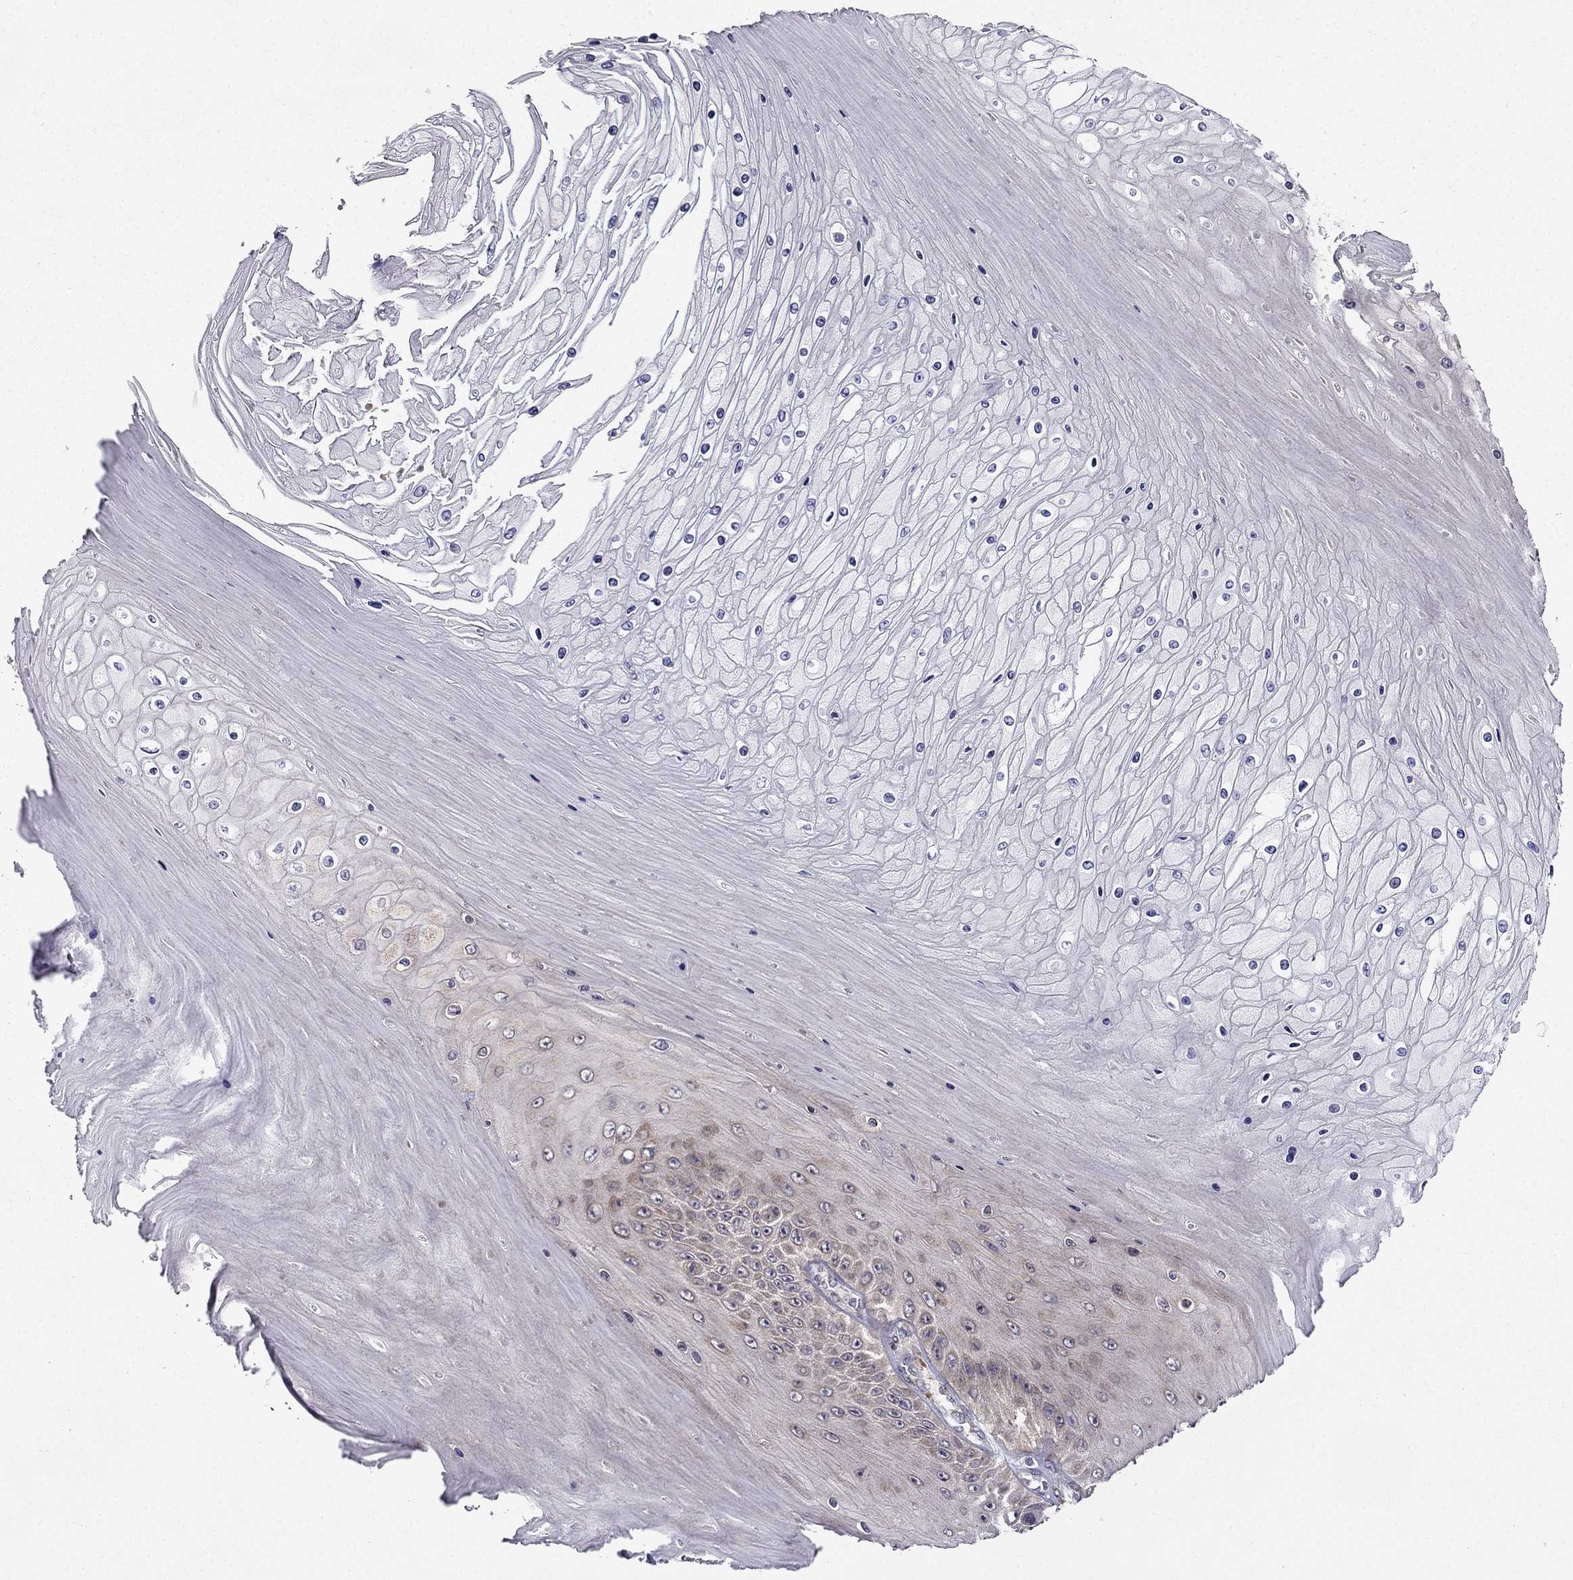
{"staining": {"intensity": "weak", "quantity": "25%-75%", "location": "cytoplasmic/membranous"}, "tissue": "skin cancer", "cell_type": "Tumor cells", "image_type": "cancer", "snomed": [{"axis": "morphology", "description": "Squamous cell carcinoma, NOS"}, {"axis": "topography", "description": "Skin"}], "caption": "Human skin squamous cell carcinoma stained with a brown dye reveals weak cytoplasmic/membranous positive expression in approximately 25%-75% of tumor cells.", "gene": "ARHGEF28", "patient": {"sex": "male", "age": 62}}